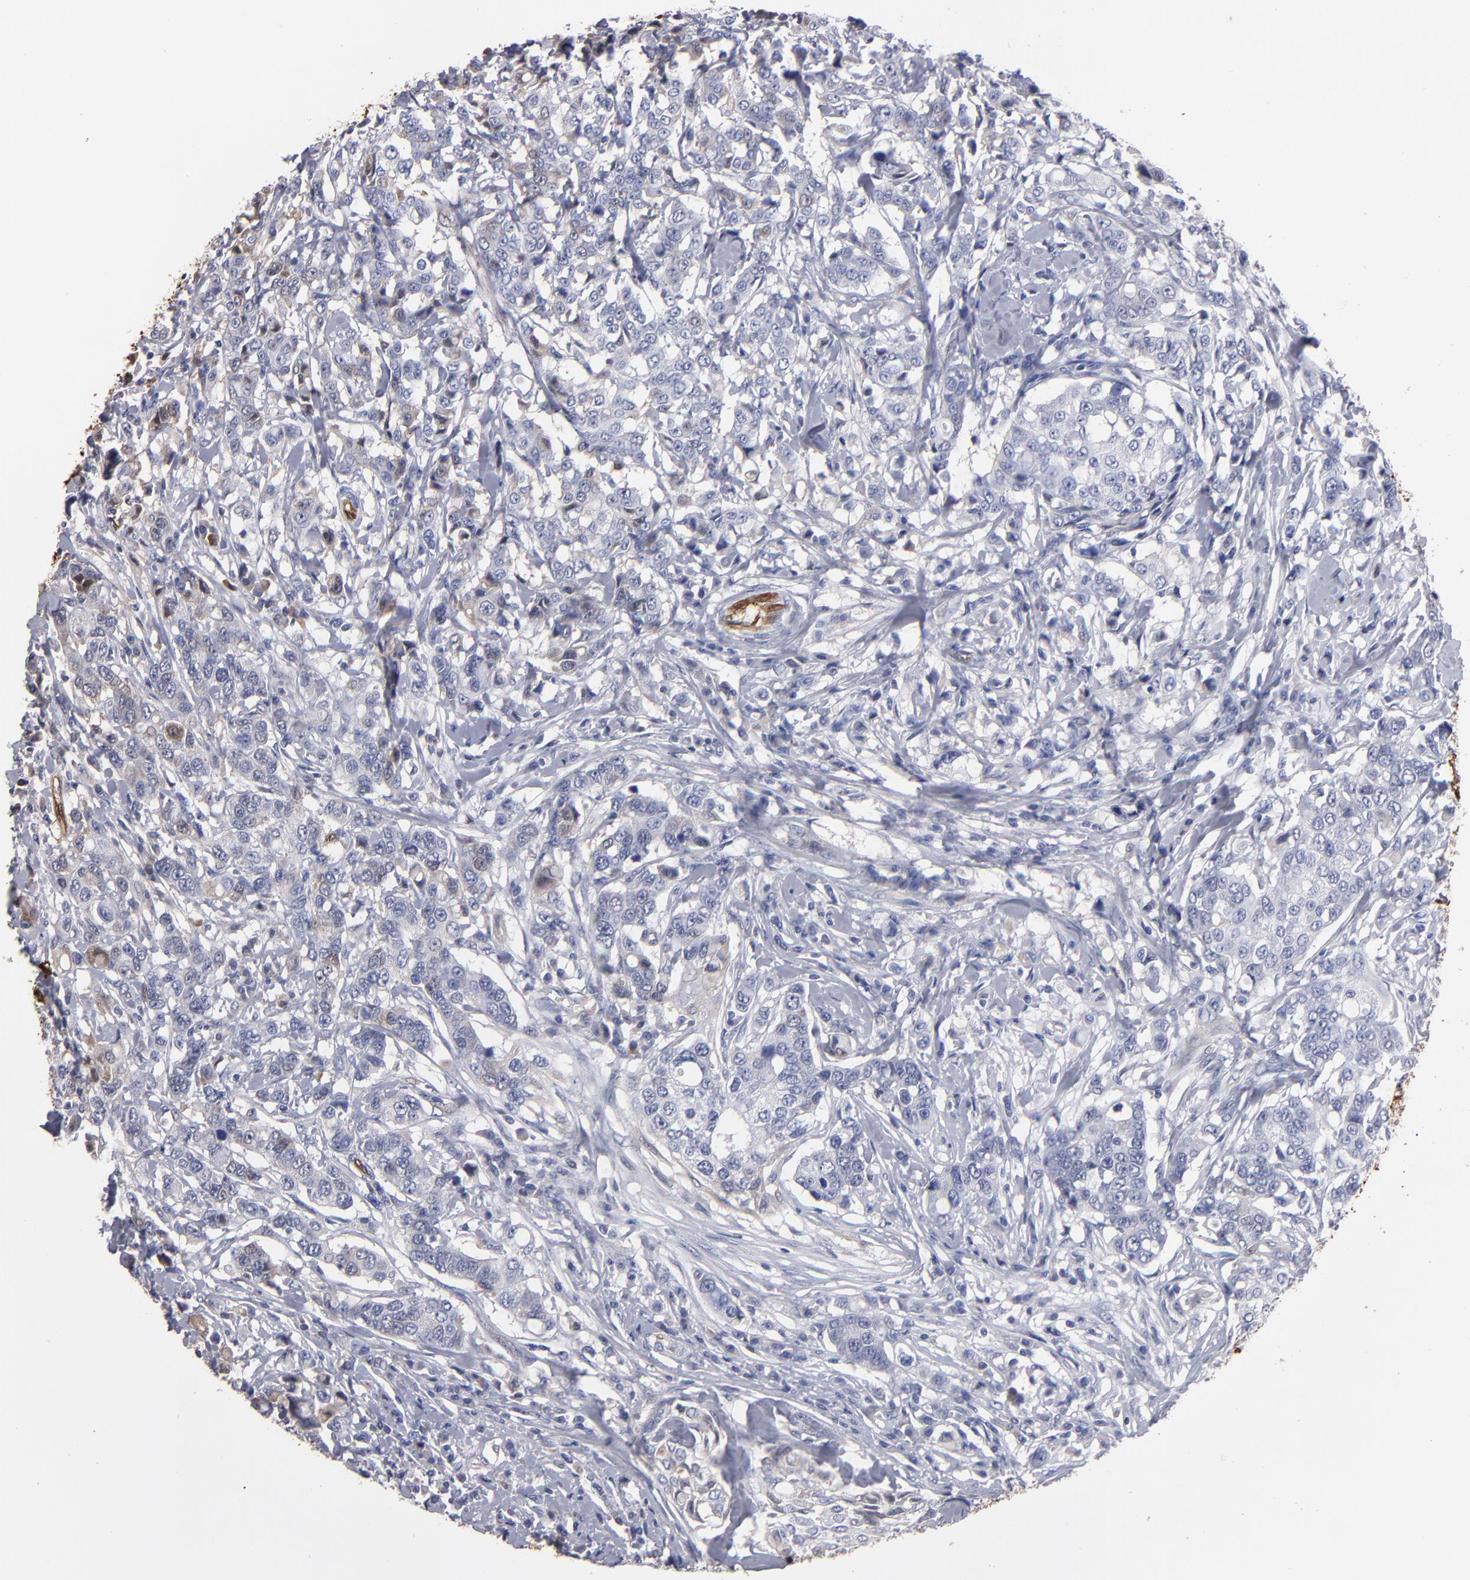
{"staining": {"intensity": "negative", "quantity": "none", "location": "none"}, "tissue": "breast cancer", "cell_type": "Tumor cells", "image_type": "cancer", "snomed": [{"axis": "morphology", "description": "Duct carcinoma"}, {"axis": "topography", "description": "Breast"}], "caption": "The IHC image has no significant expression in tumor cells of infiltrating ductal carcinoma (breast) tissue.", "gene": "FABP4", "patient": {"sex": "female", "age": 27}}